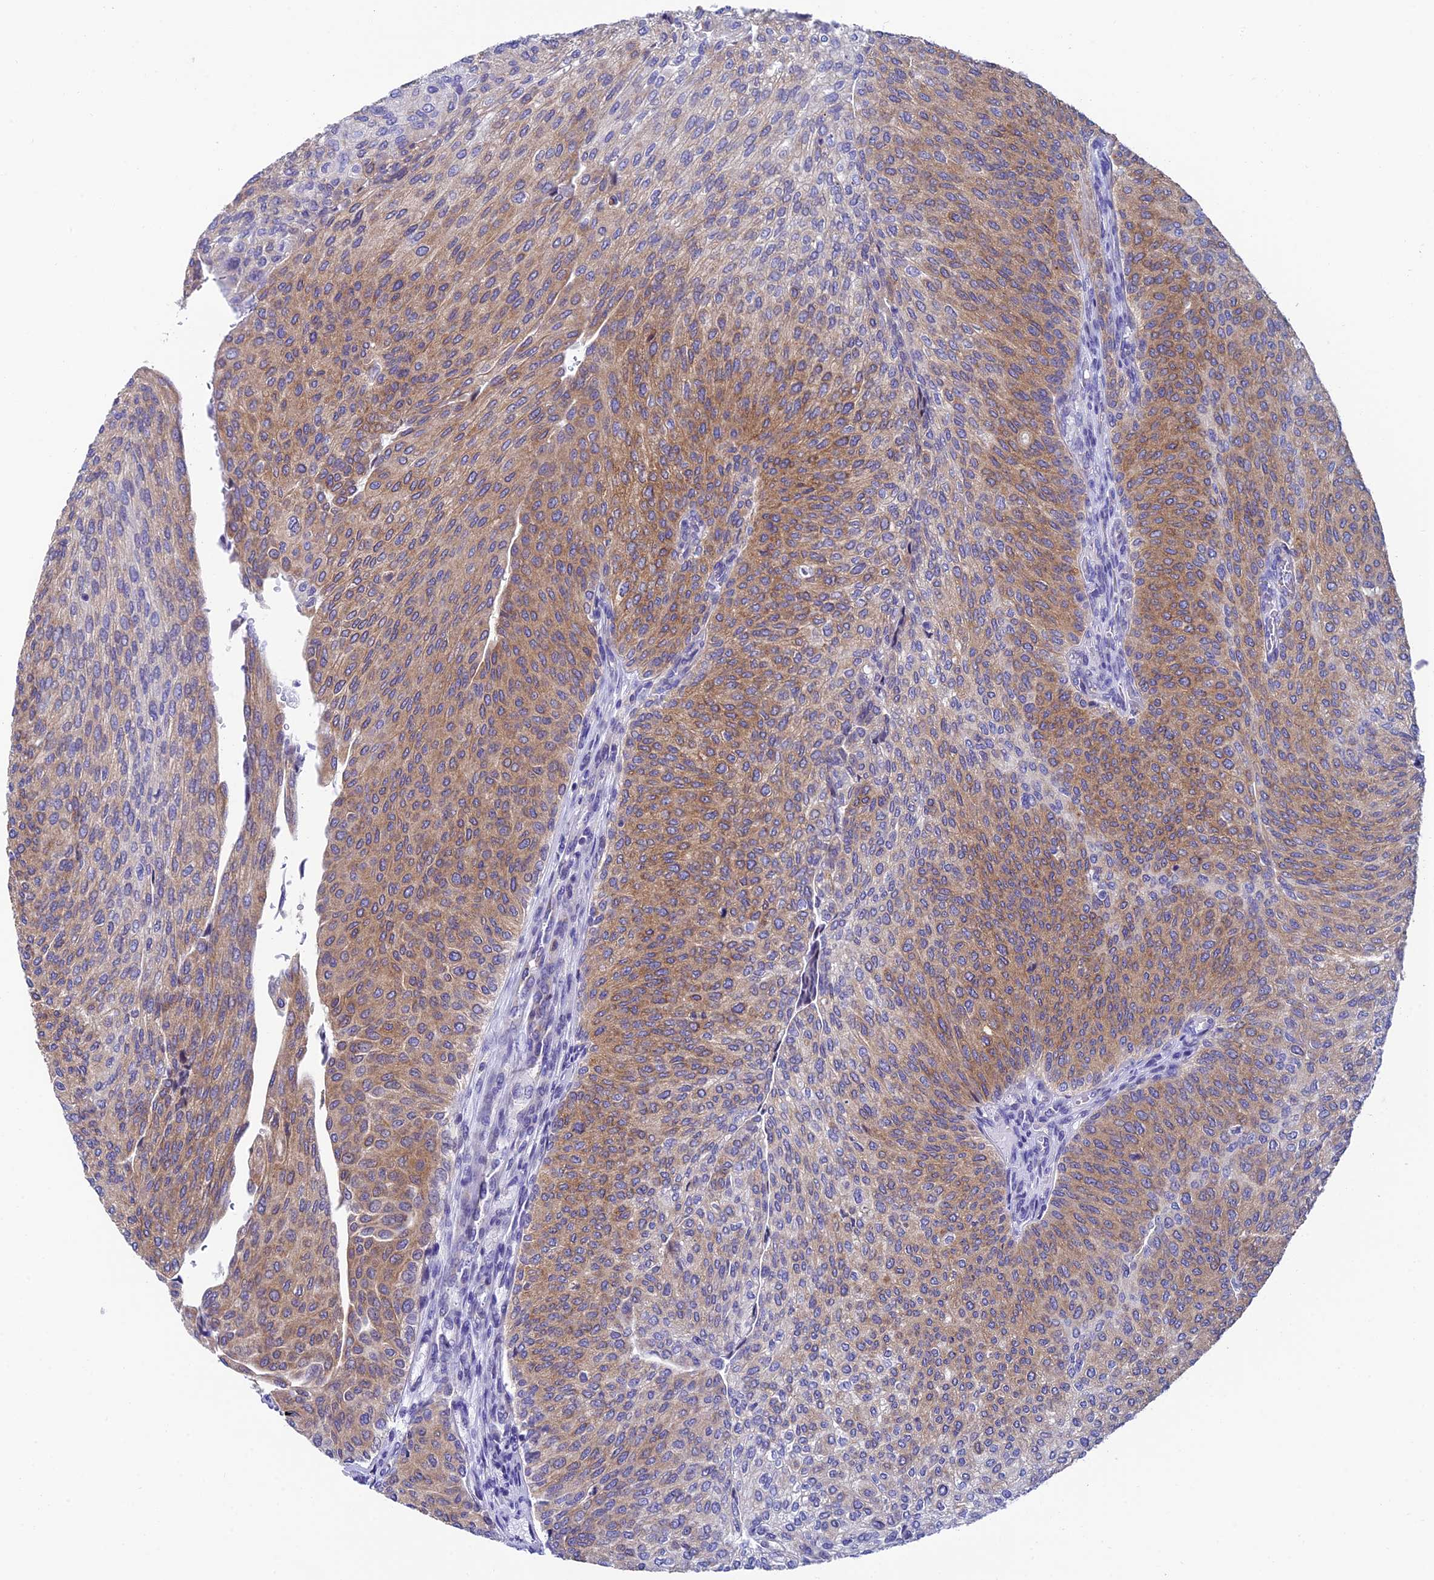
{"staining": {"intensity": "moderate", "quantity": ">75%", "location": "cytoplasmic/membranous"}, "tissue": "urothelial cancer", "cell_type": "Tumor cells", "image_type": "cancer", "snomed": [{"axis": "morphology", "description": "Urothelial carcinoma, High grade"}, {"axis": "topography", "description": "Urinary bladder"}], "caption": "Human high-grade urothelial carcinoma stained with a protein marker exhibits moderate staining in tumor cells.", "gene": "REEP4", "patient": {"sex": "female", "age": 79}}